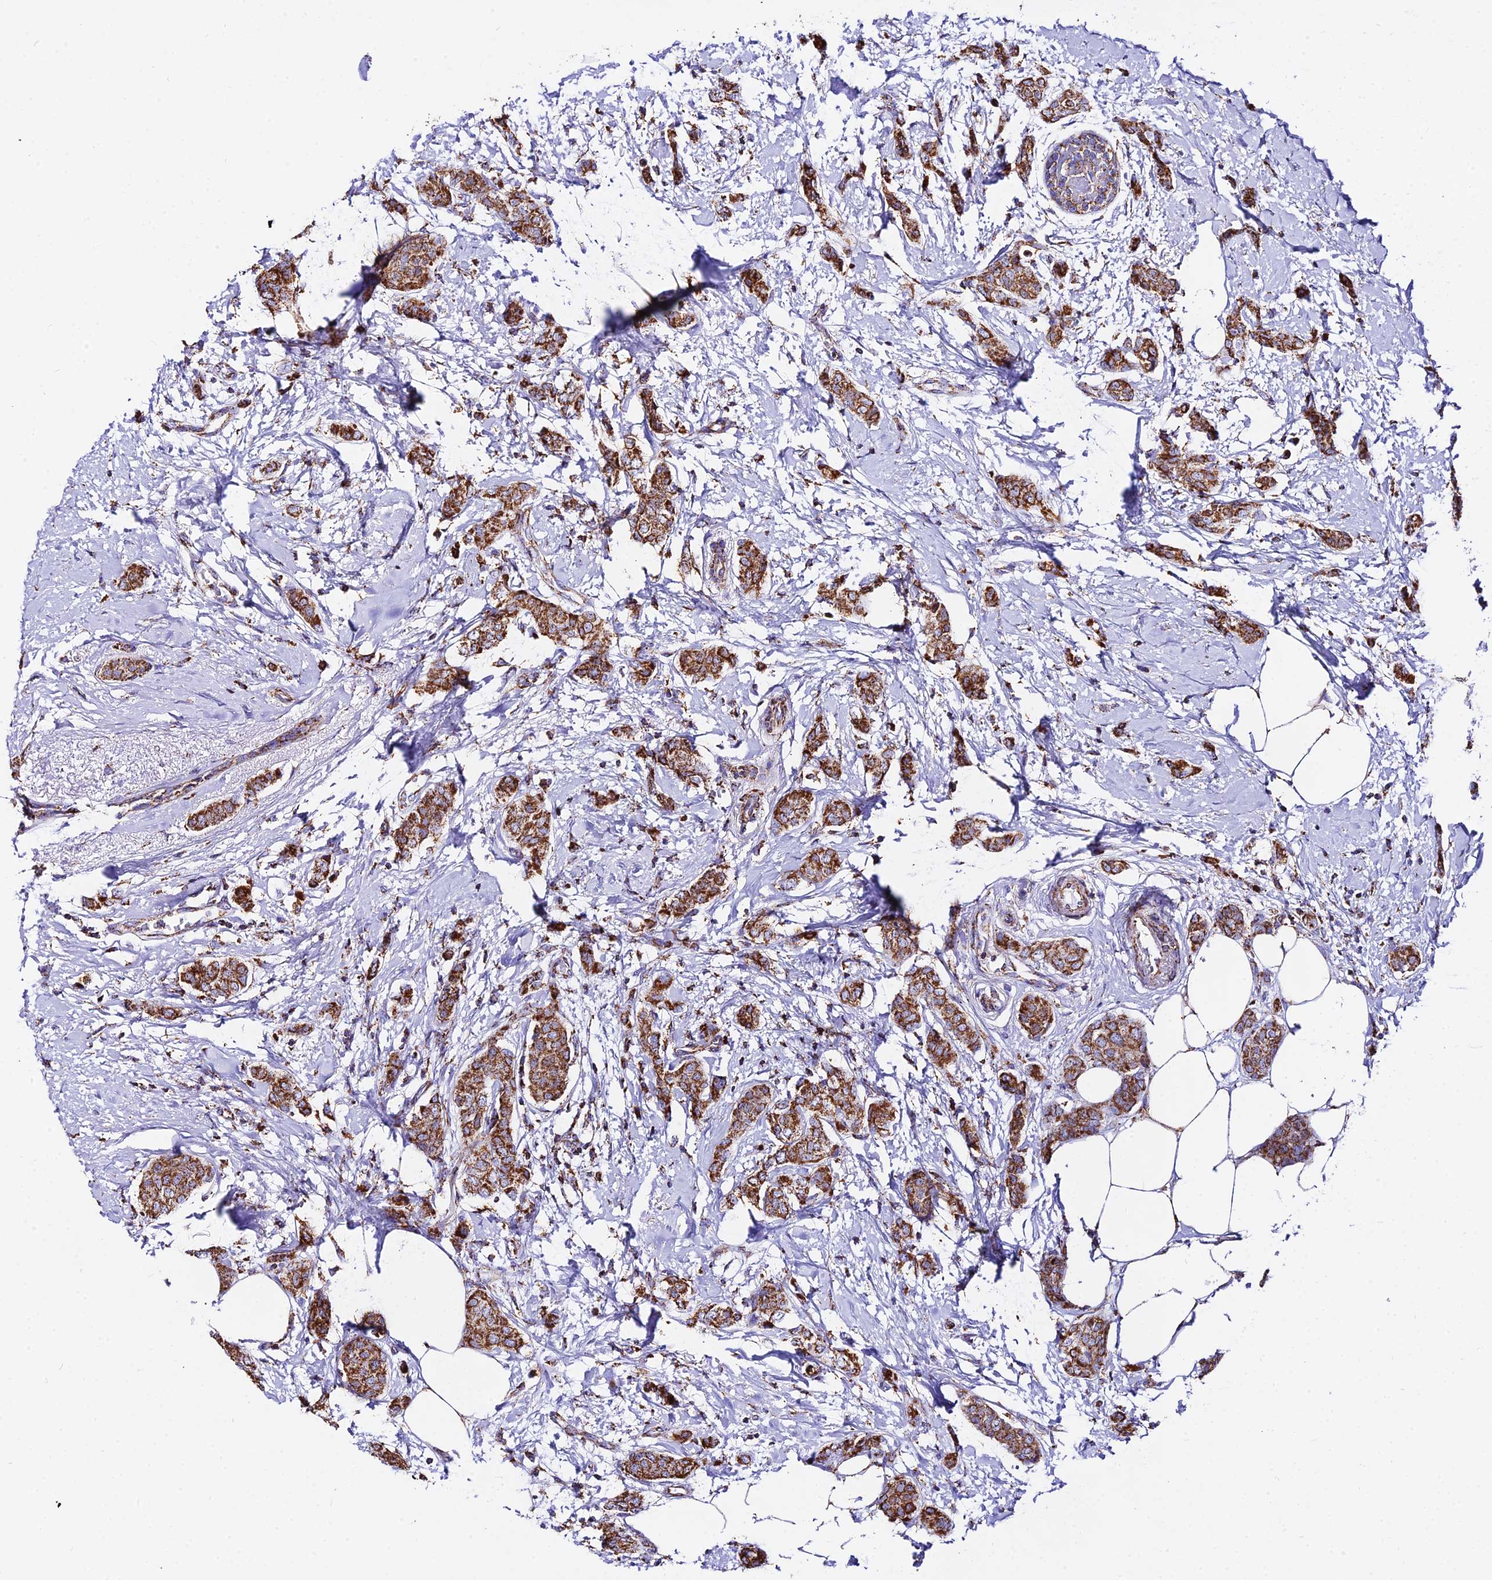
{"staining": {"intensity": "moderate", "quantity": ">75%", "location": "cytoplasmic/membranous"}, "tissue": "breast cancer", "cell_type": "Tumor cells", "image_type": "cancer", "snomed": [{"axis": "morphology", "description": "Duct carcinoma"}, {"axis": "topography", "description": "Breast"}], "caption": "Moderate cytoplasmic/membranous staining for a protein is appreciated in about >75% of tumor cells of breast invasive ductal carcinoma using immunohistochemistry (IHC).", "gene": "ATP5PD", "patient": {"sex": "female", "age": 72}}